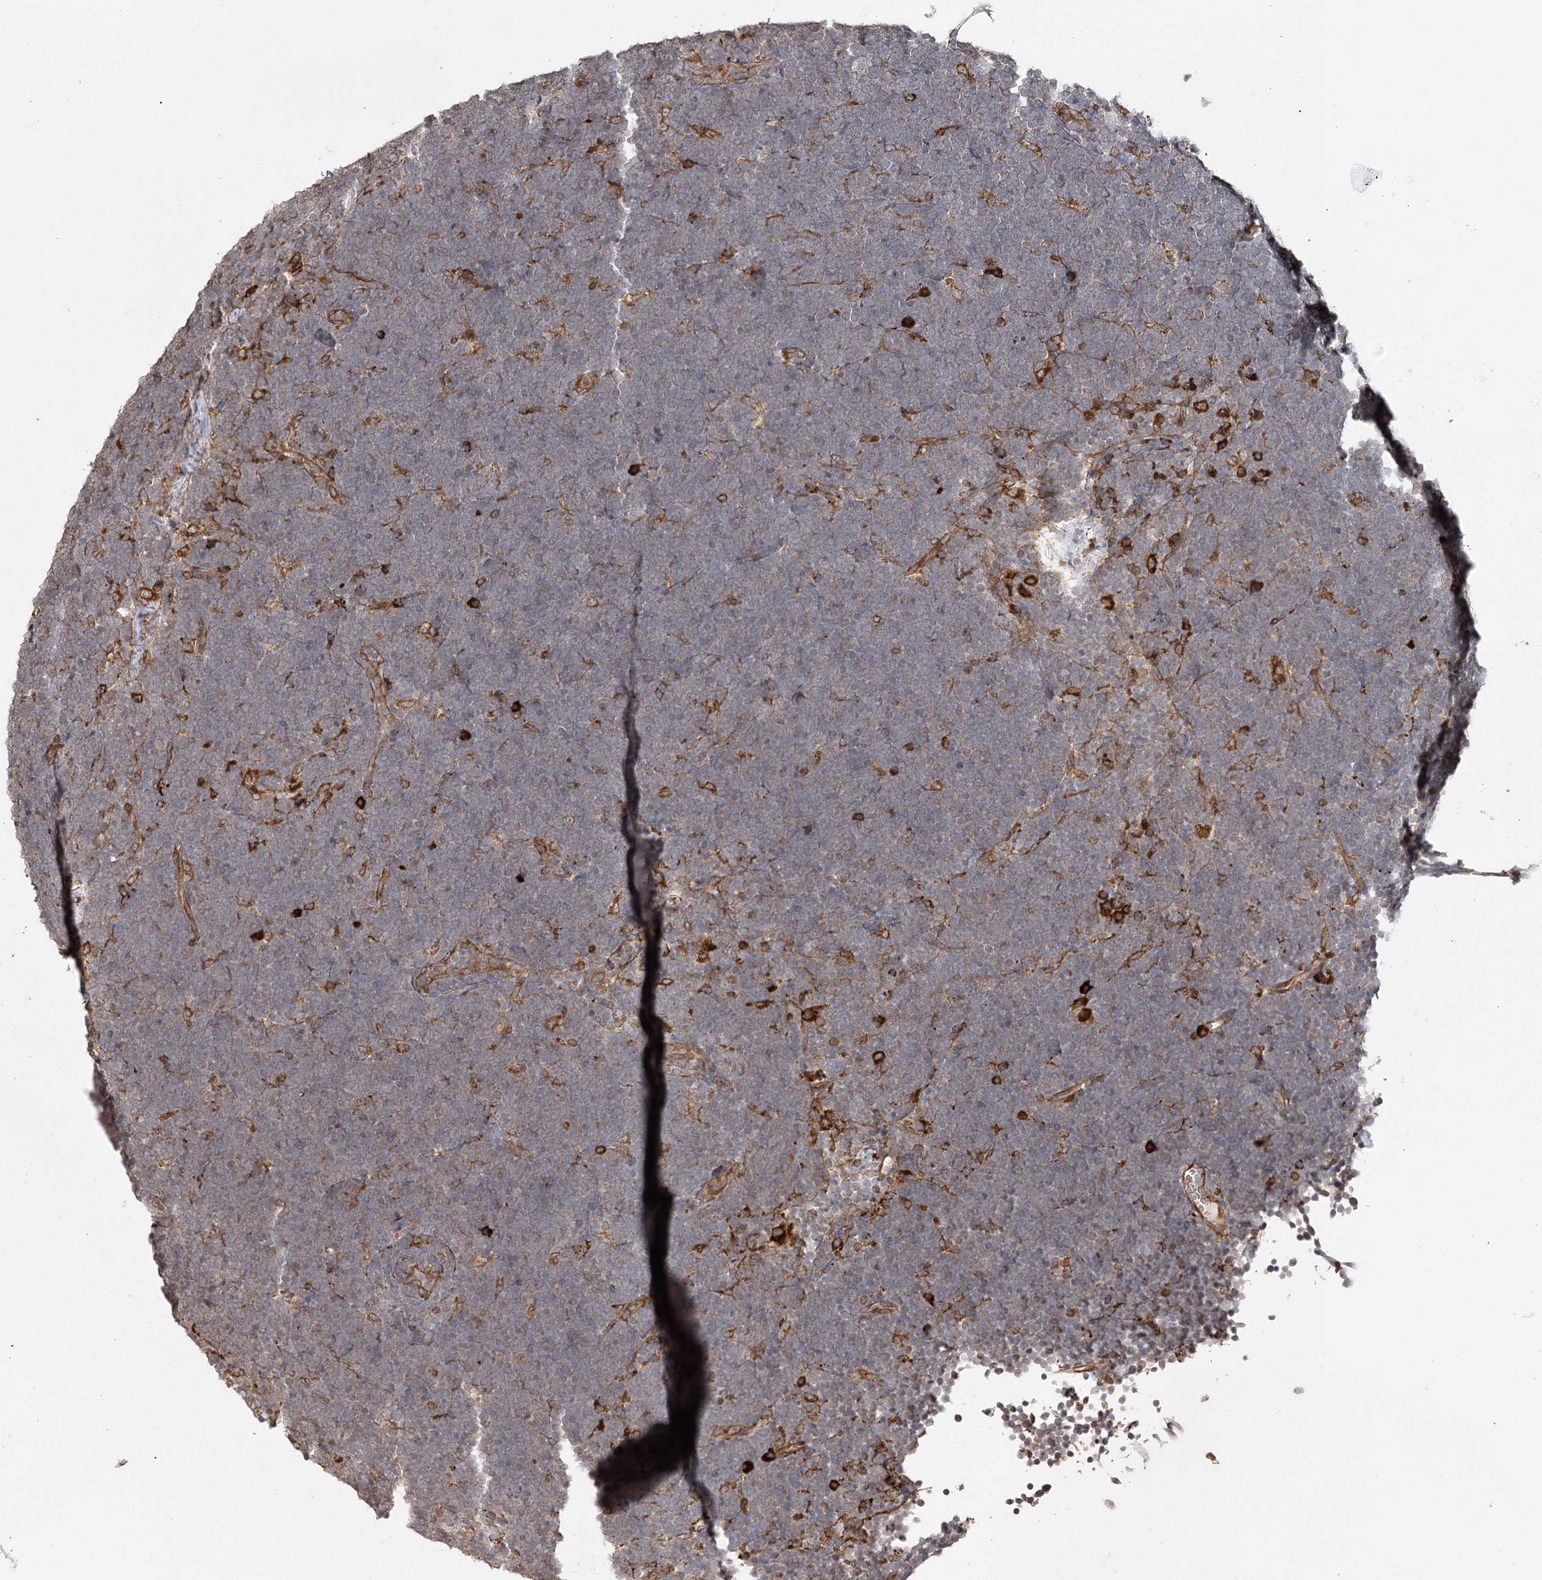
{"staining": {"intensity": "weak", "quantity": "<25%", "location": "cytoplasmic/membranous"}, "tissue": "lymphoma", "cell_type": "Tumor cells", "image_type": "cancer", "snomed": [{"axis": "morphology", "description": "Malignant lymphoma, non-Hodgkin's type, High grade"}, {"axis": "topography", "description": "Lymph node"}], "caption": "Tumor cells are negative for protein expression in human high-grade malignant lymphoma, non-Hodgkin's type.", "gene": "DNAJB14", "patient": {"sex": "male", "age": 13}}